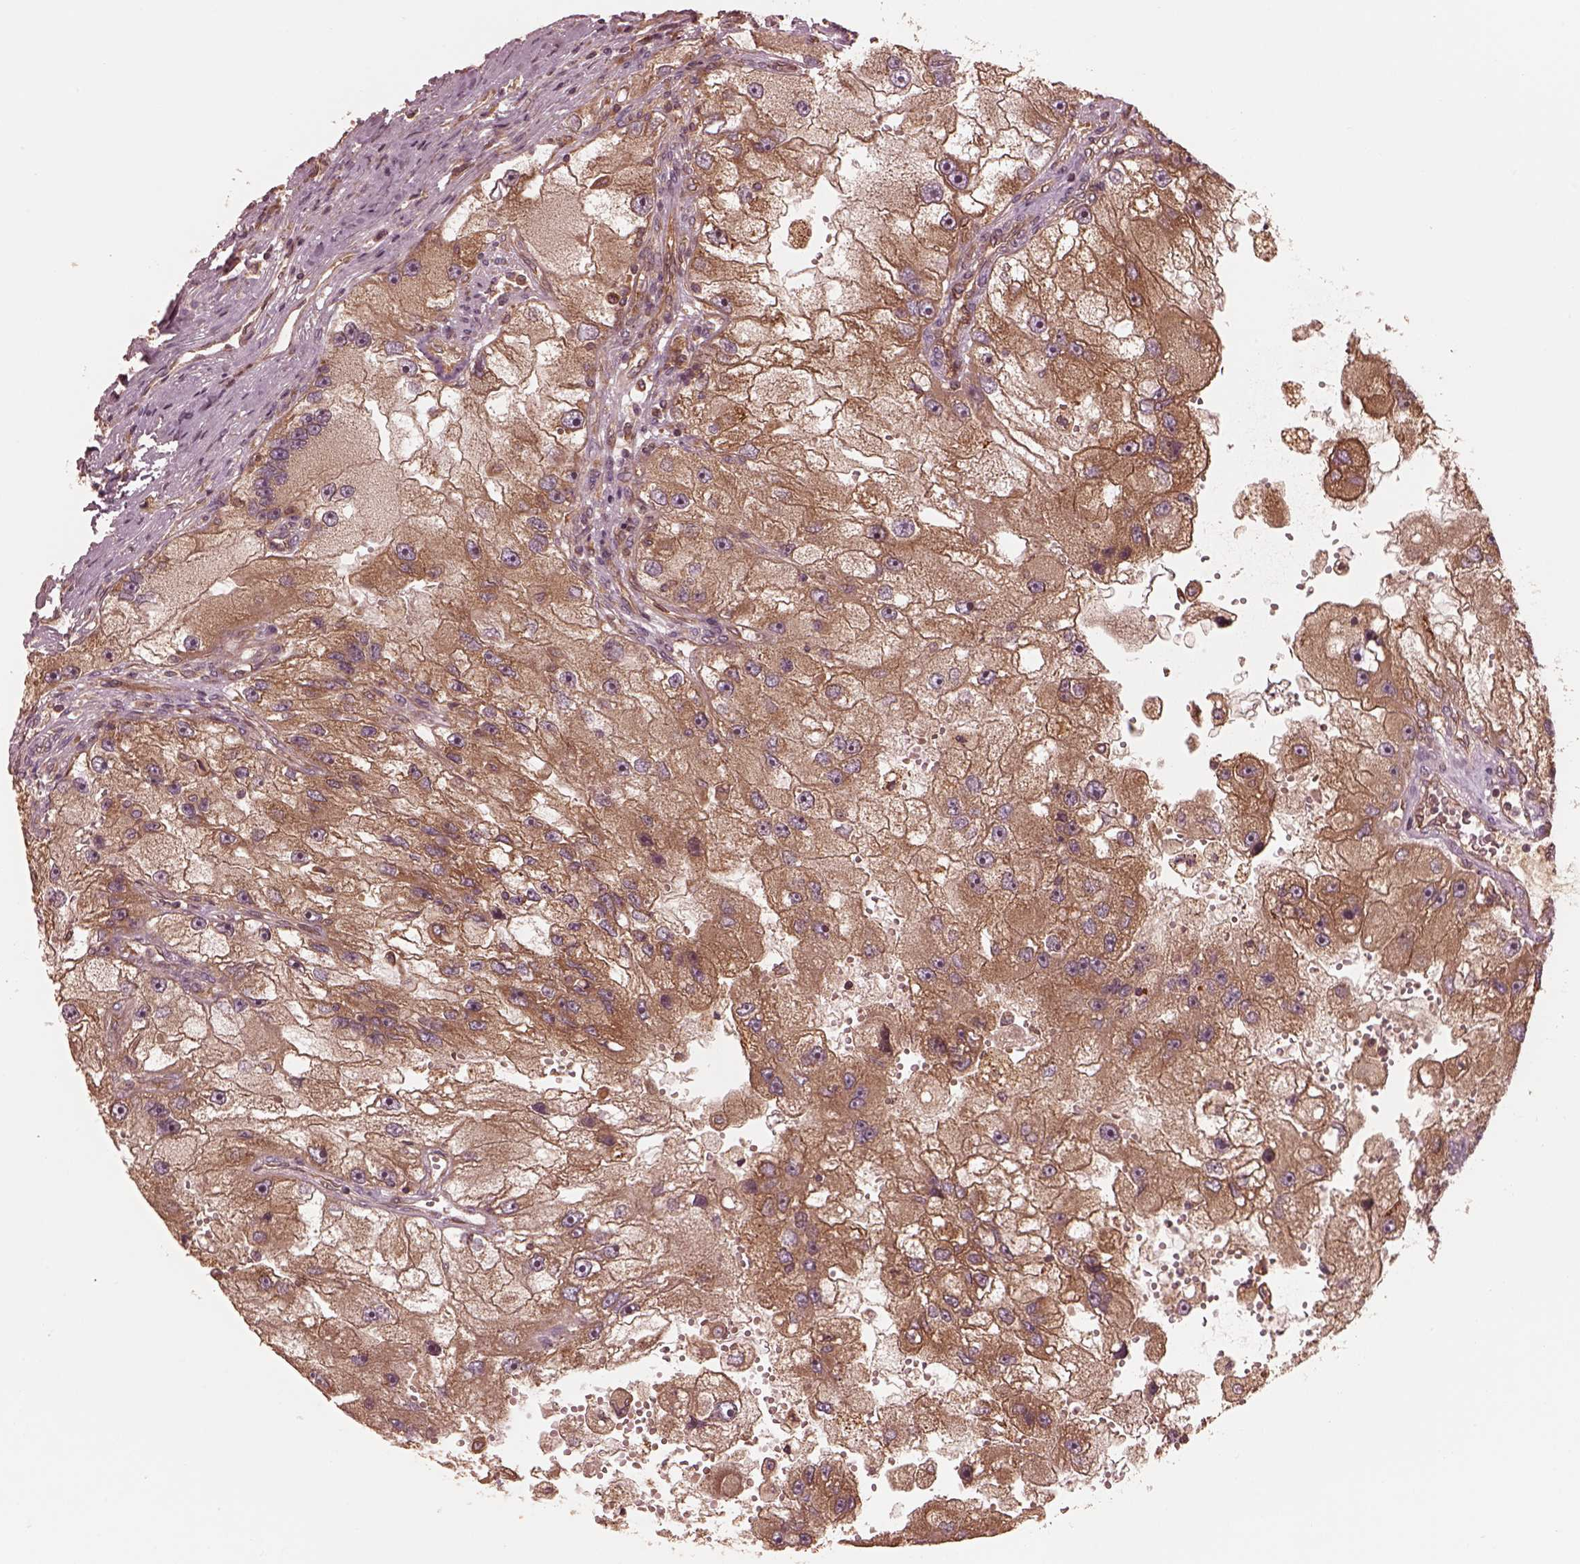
{"staining": {"intensity": "moderate", "quantity": ">75%", "location": "cytoplasmic/membranous"}, "tissue": "renal cancer", "cell_type": "Tumor cells", "image_type": "cancer", "snomed": [{"axis": "morphology", "description": "Adenocarcinoma, NOS"}, {"axis": "topography", "description": "Kidney"}], "caption": "A micrograph of renal adenocarcinoma stained for a protein demonstrates moderate cytoplasmic/membranous brown staining in tumor cells.", "gene": "PIK3R2", "patient": {"sex": "male", "age": 63}}